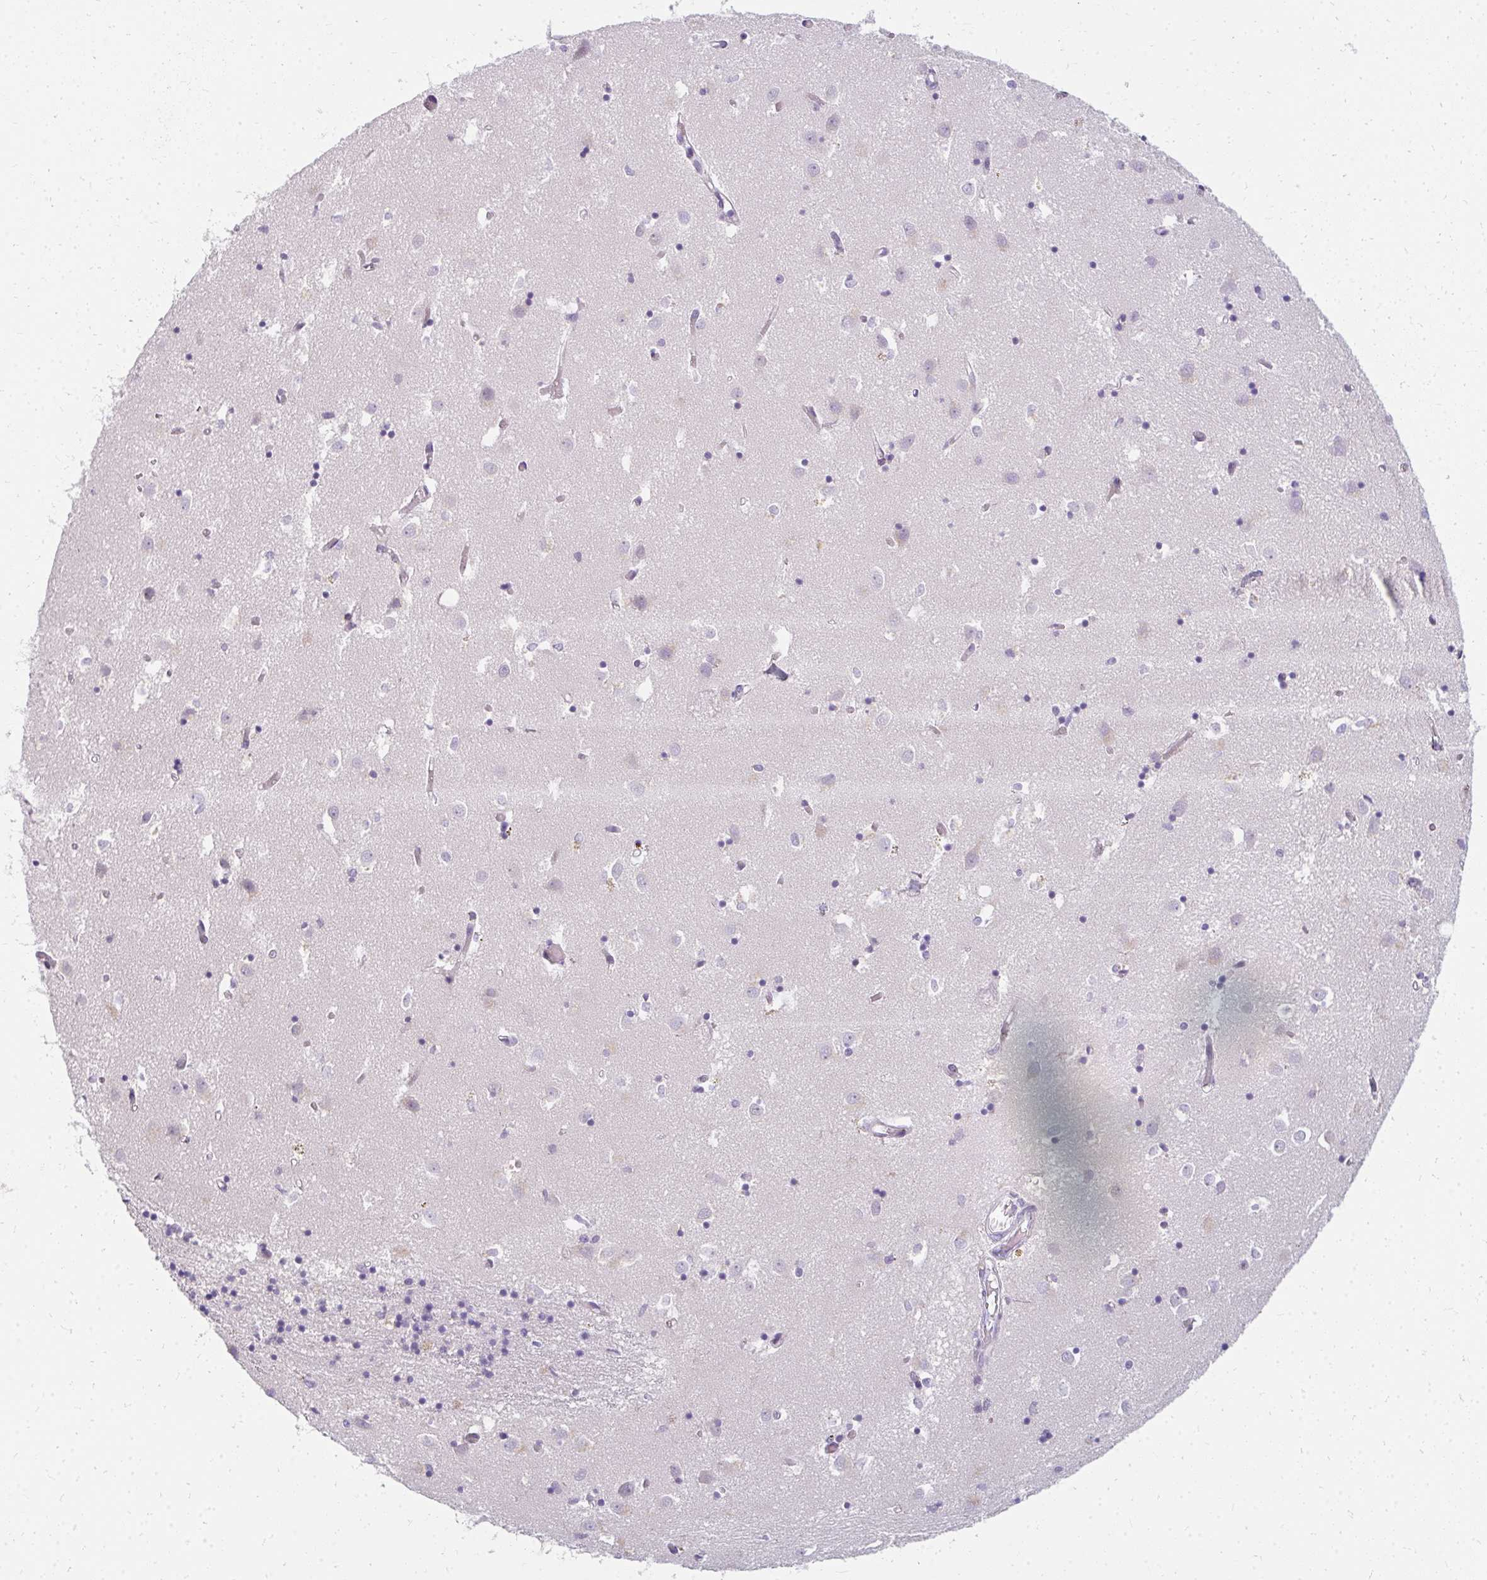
{"staining": {"intensity": "negative", "quantity": "none", "location": "none"}, "tissue": "caudate", "cell_type": "Glial cells", "image_type": "normal", "snomed": [{"axis": "morphology", "description": "Normal tissue, NOS"}, {"axis": "topography", "description": "Lateral ventricle wall"}], "caption": "DAB immunohistochemical staining of unremarkable caudate exhibits no significant staining in glial cells. Nuclei are stained in blue.", "gene": "PPP1R3G", "patient": {"sex": "male", "age": 70}}